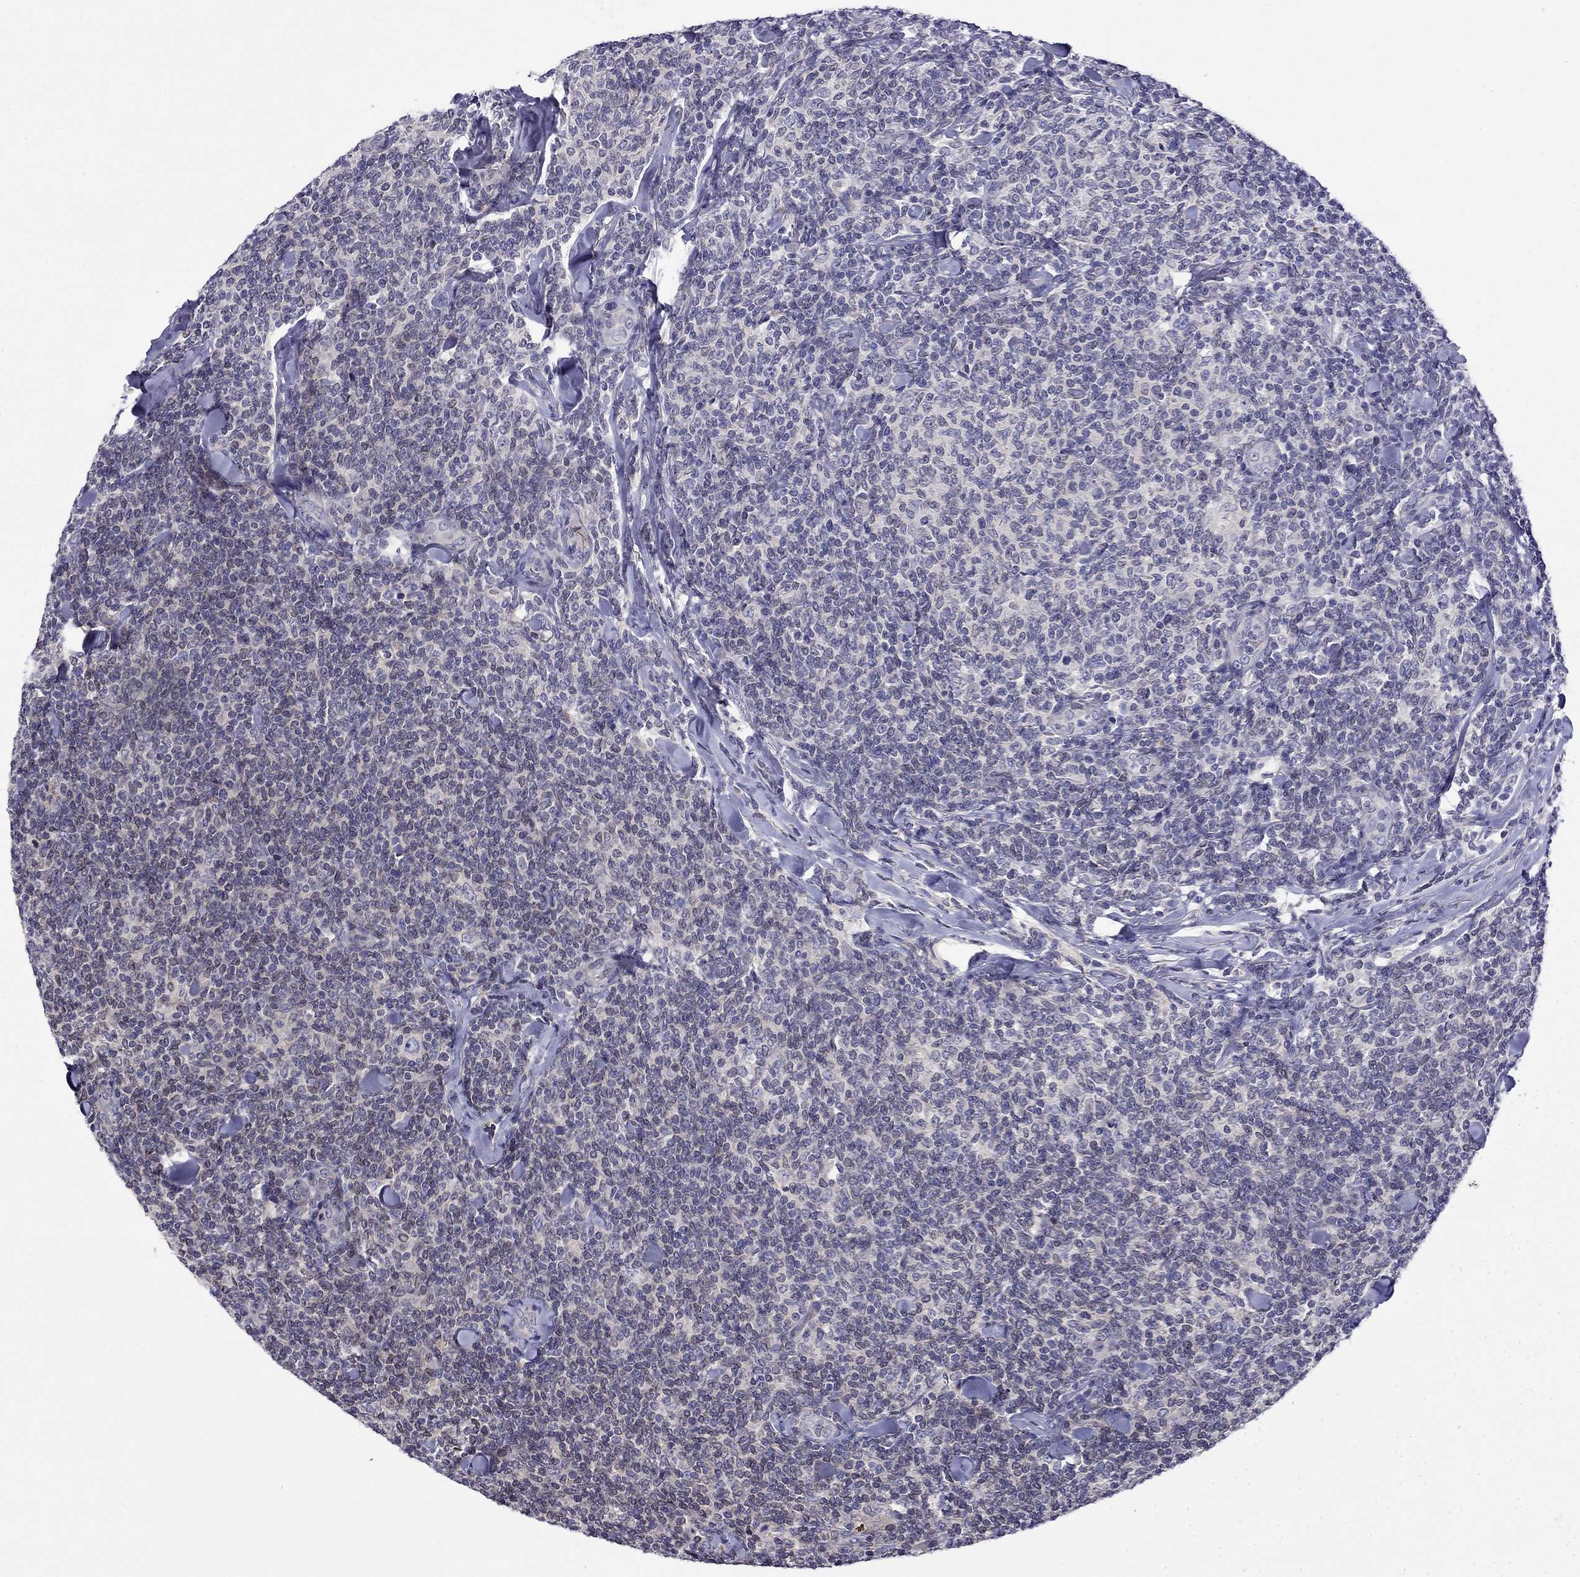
{"staining": {"intensity": "negative", "quantity": "none", "location": "none"}, "tissue": "lymphoma", "cell_type": "Tumor cells", "image_type": "cancer", "snomed": [{"axis": "morphology", "description": "Malignant lymphoma, non-Hodgkin's type, Low grade"}, {"axis": "topography", "description": "Lymph node"}], "caption": "This is an IHC photomicrograph of low-grade malignant lymphoma, non-Hodgkin's type. There is no positivity in tumor cells.", "gene": "PRR18", "patient": {"sex": "female", "age": 56}}